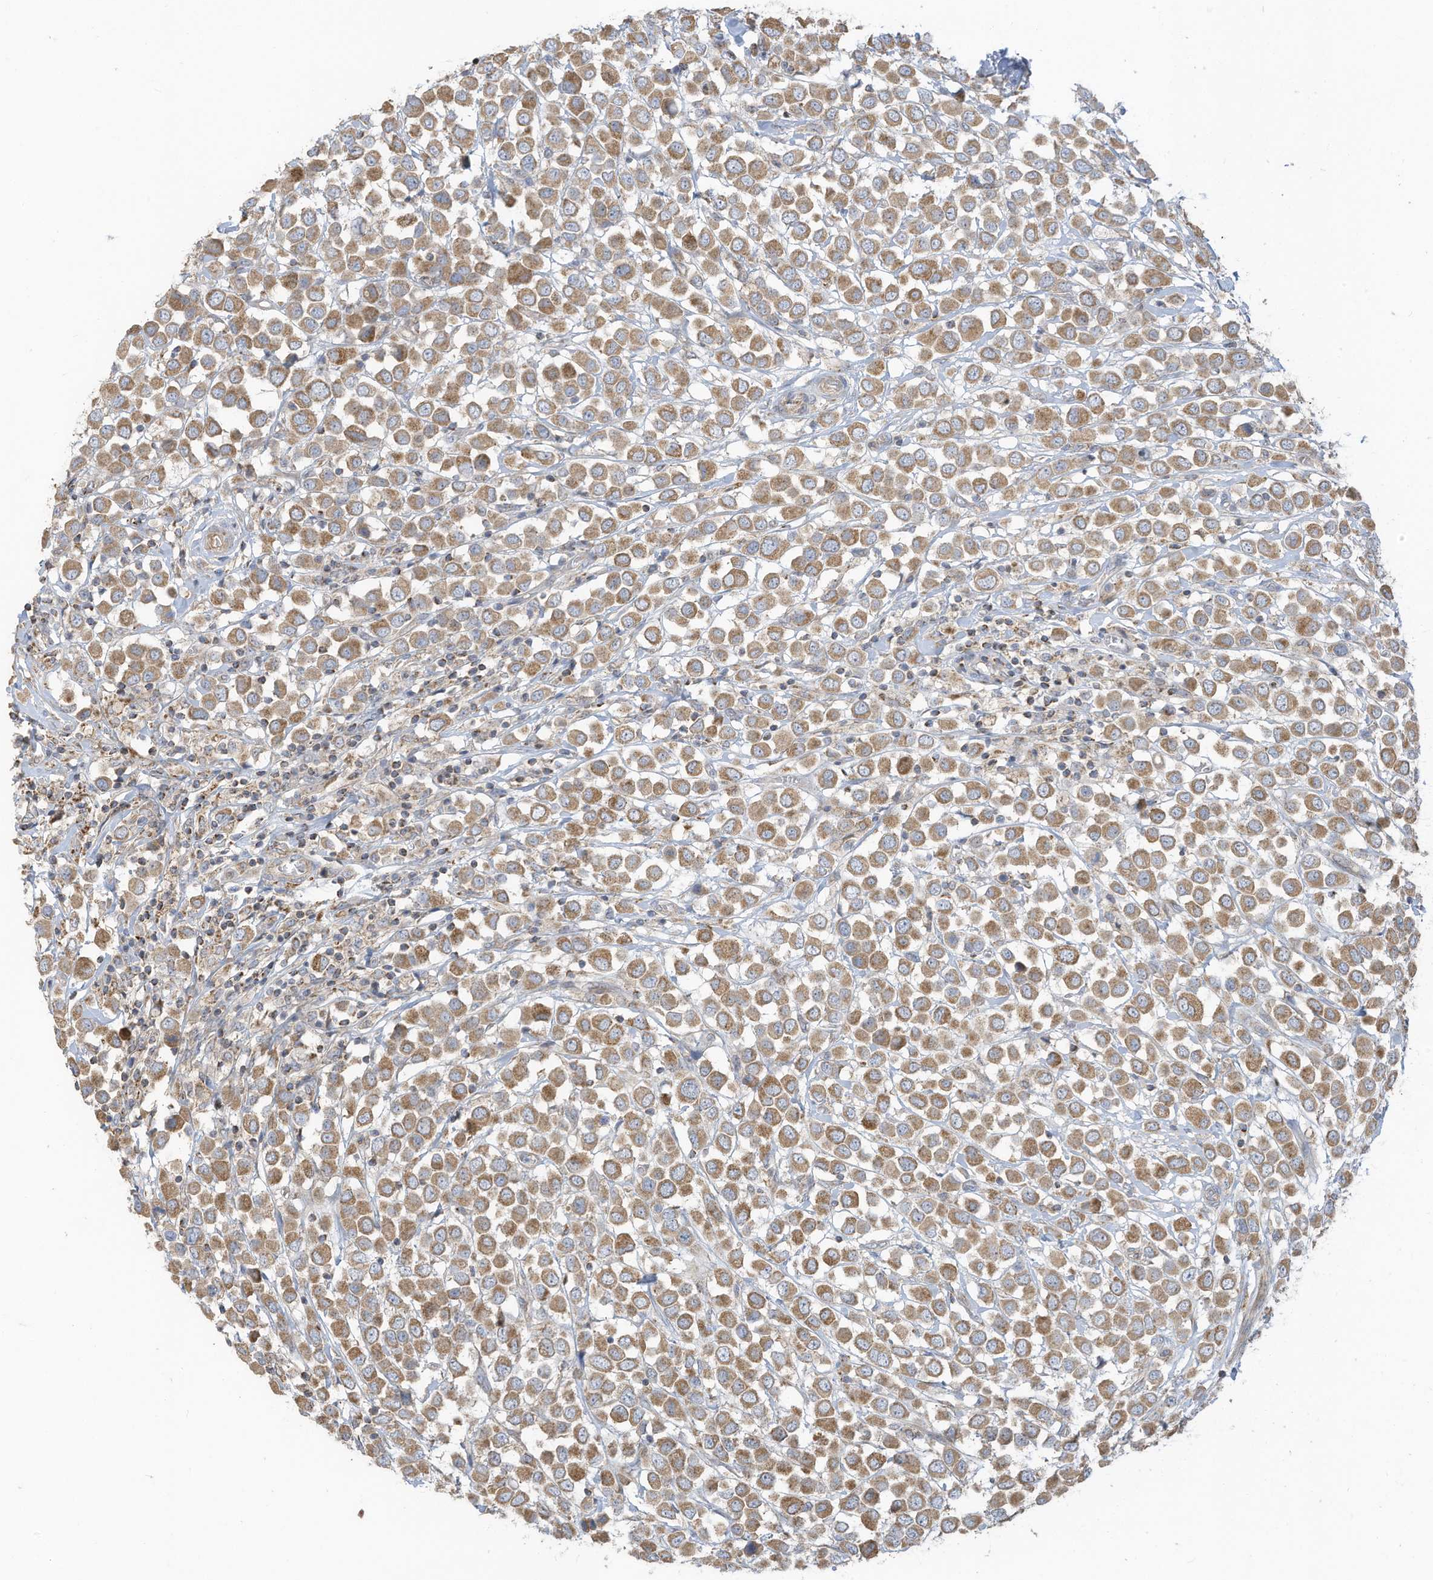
{"staining": {"intensity": "moderate", "quantity": ">75%", "location": "cytoplasmic/membranous"}, "tissue": "breast cancer", "cell_type": "Tumor cells", "image_type": "cancer", "snomed": [{"axis": "morphology", "description": "Duct carcinoma"}, {"axis": "topography", "description": "Breast"}], "caption": "Tumor cells display medium levels of moderate cytoplasmic/membranous expression in about >75% of cells in breast cancer. The staining was performed using DAB (3,3'-diaminobenzidine), with brown indicating positive protein expression. Nuclei are stained blue with hematoxylin.", "gene": "GTPBP2", "patient": {"sex": "female", "age": 61}}